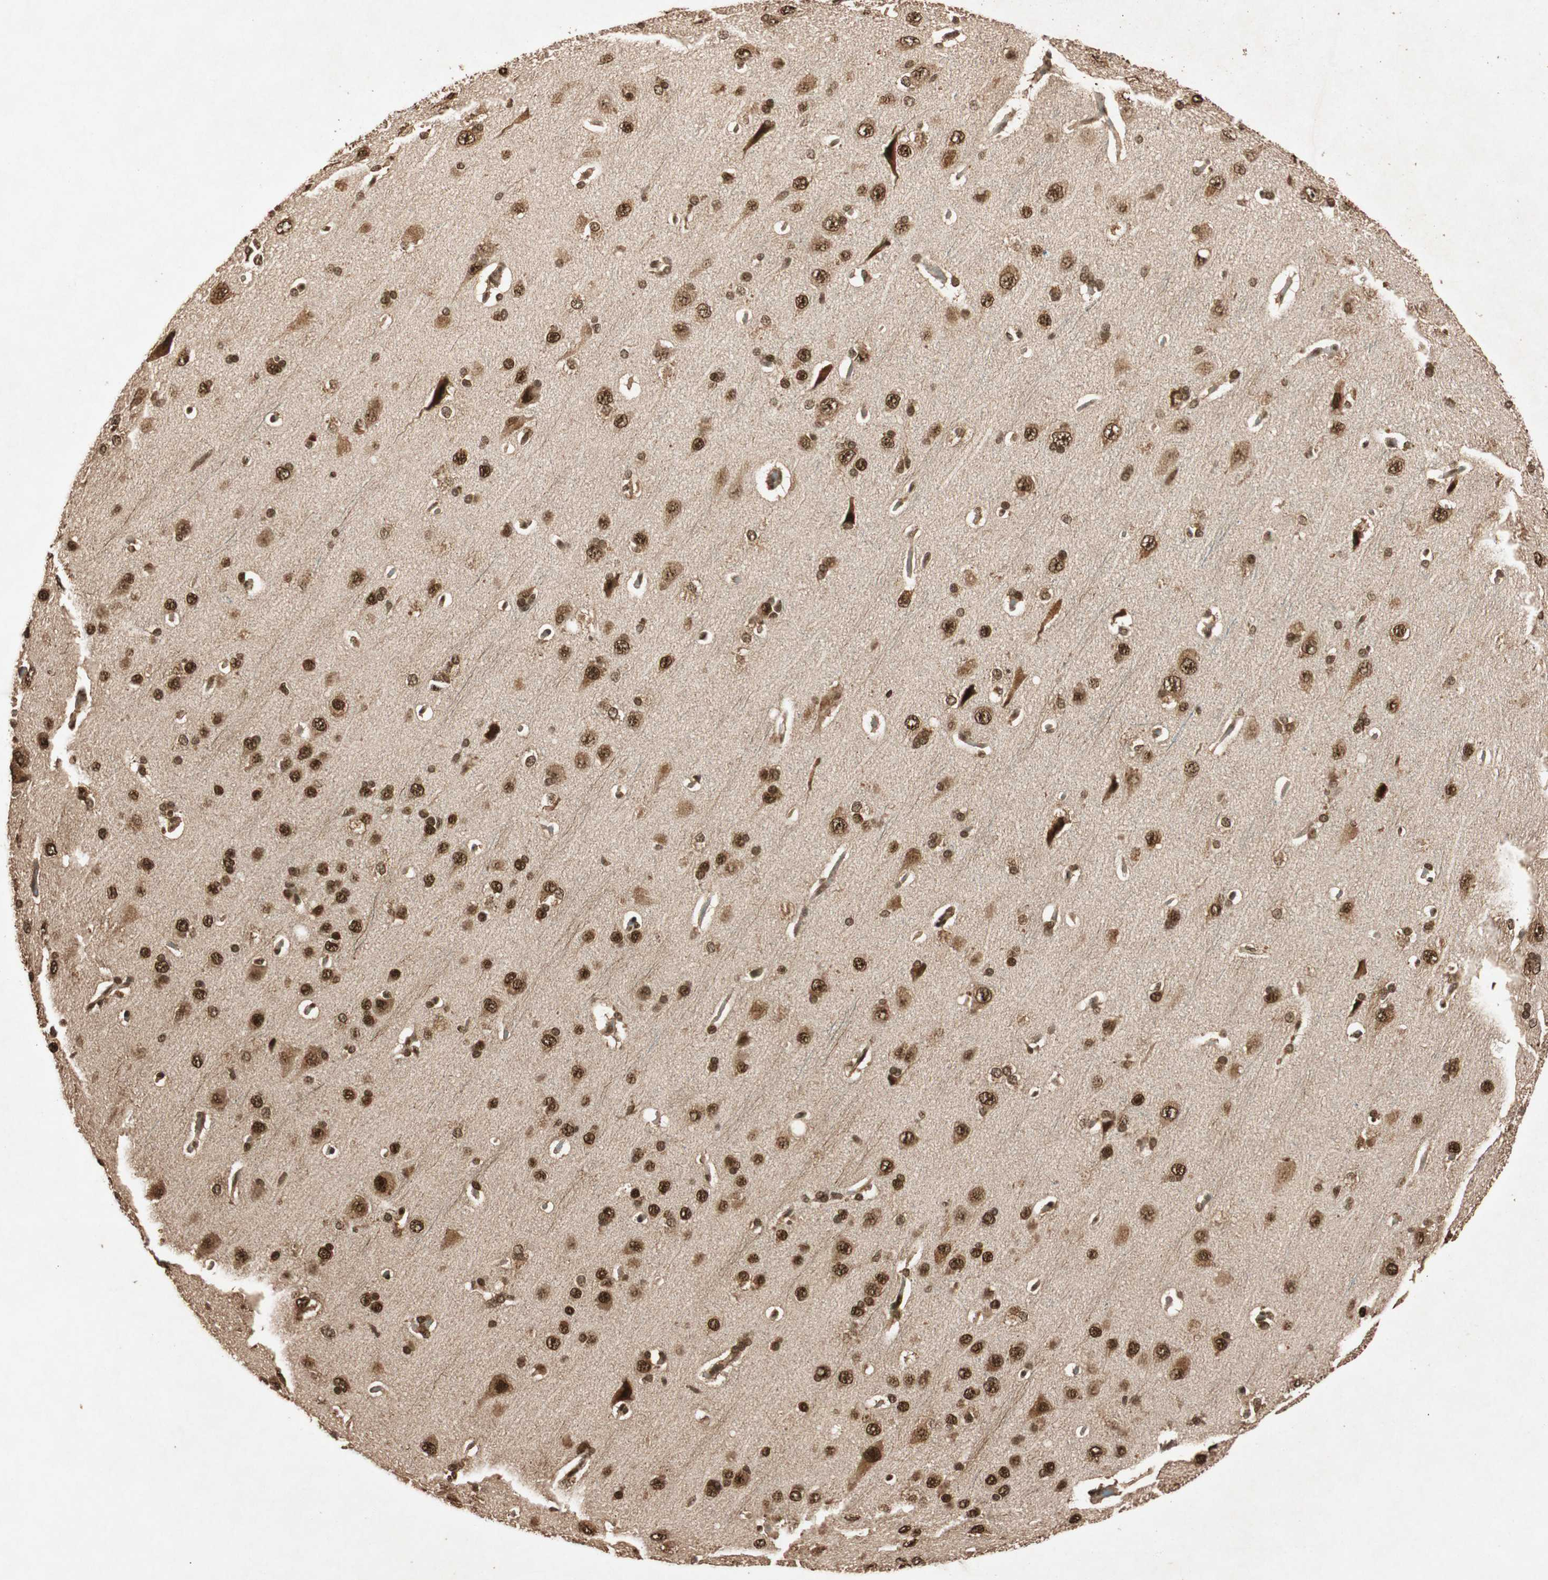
{"staining": {"intensity": "moderate", "quantity": ">75%", "location": "cytoplasmic/membranous,nuclear"}, "tissue": "cerebral cortex", "cell_type": "Endothelial cells", "image_type": "normal", "snomed": [{"axis": "morphology", "description": "Normal tissue, NOS"}, {"axis": "topography", "description": "Cerebral cortex"}], "caption": "Benign cerebral cortex exhibits moderate cytoplasmic/membranous,nuclear positivity in about >75% of endothelial cells.", "gene": "ALKBH5", "patient": {"sex": "male", "age": 62}}